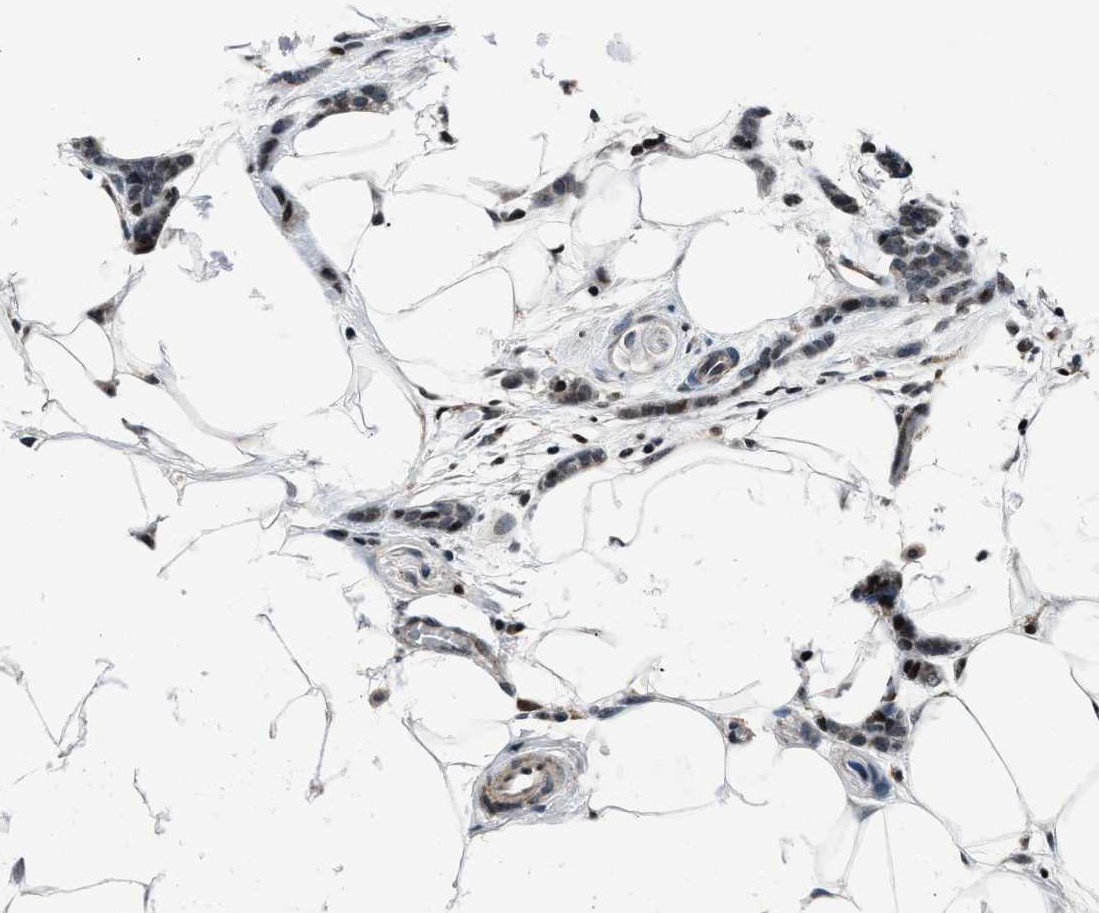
{"staining": {"intensity": "moderate", "quantity": ">75%", "location": "nuclear"}, "tissue": "breast cancer", "cell_type": "Tumor cells", "image_type": "cancer", "snomed": [{"axis": "morphology", "description": "Lobular carcinoma"}, {"axis": "topography", "description": "Skin"}, {"axis": "topography", "description": "Breast"}], "caption": "Tumor cells reveal medium levels of moderate nuclear staining in about >75% of cells in human lobular carcinoma (breast).", "gene": "PRRC2B", "patient": {"sex": "female", "age": 46}}